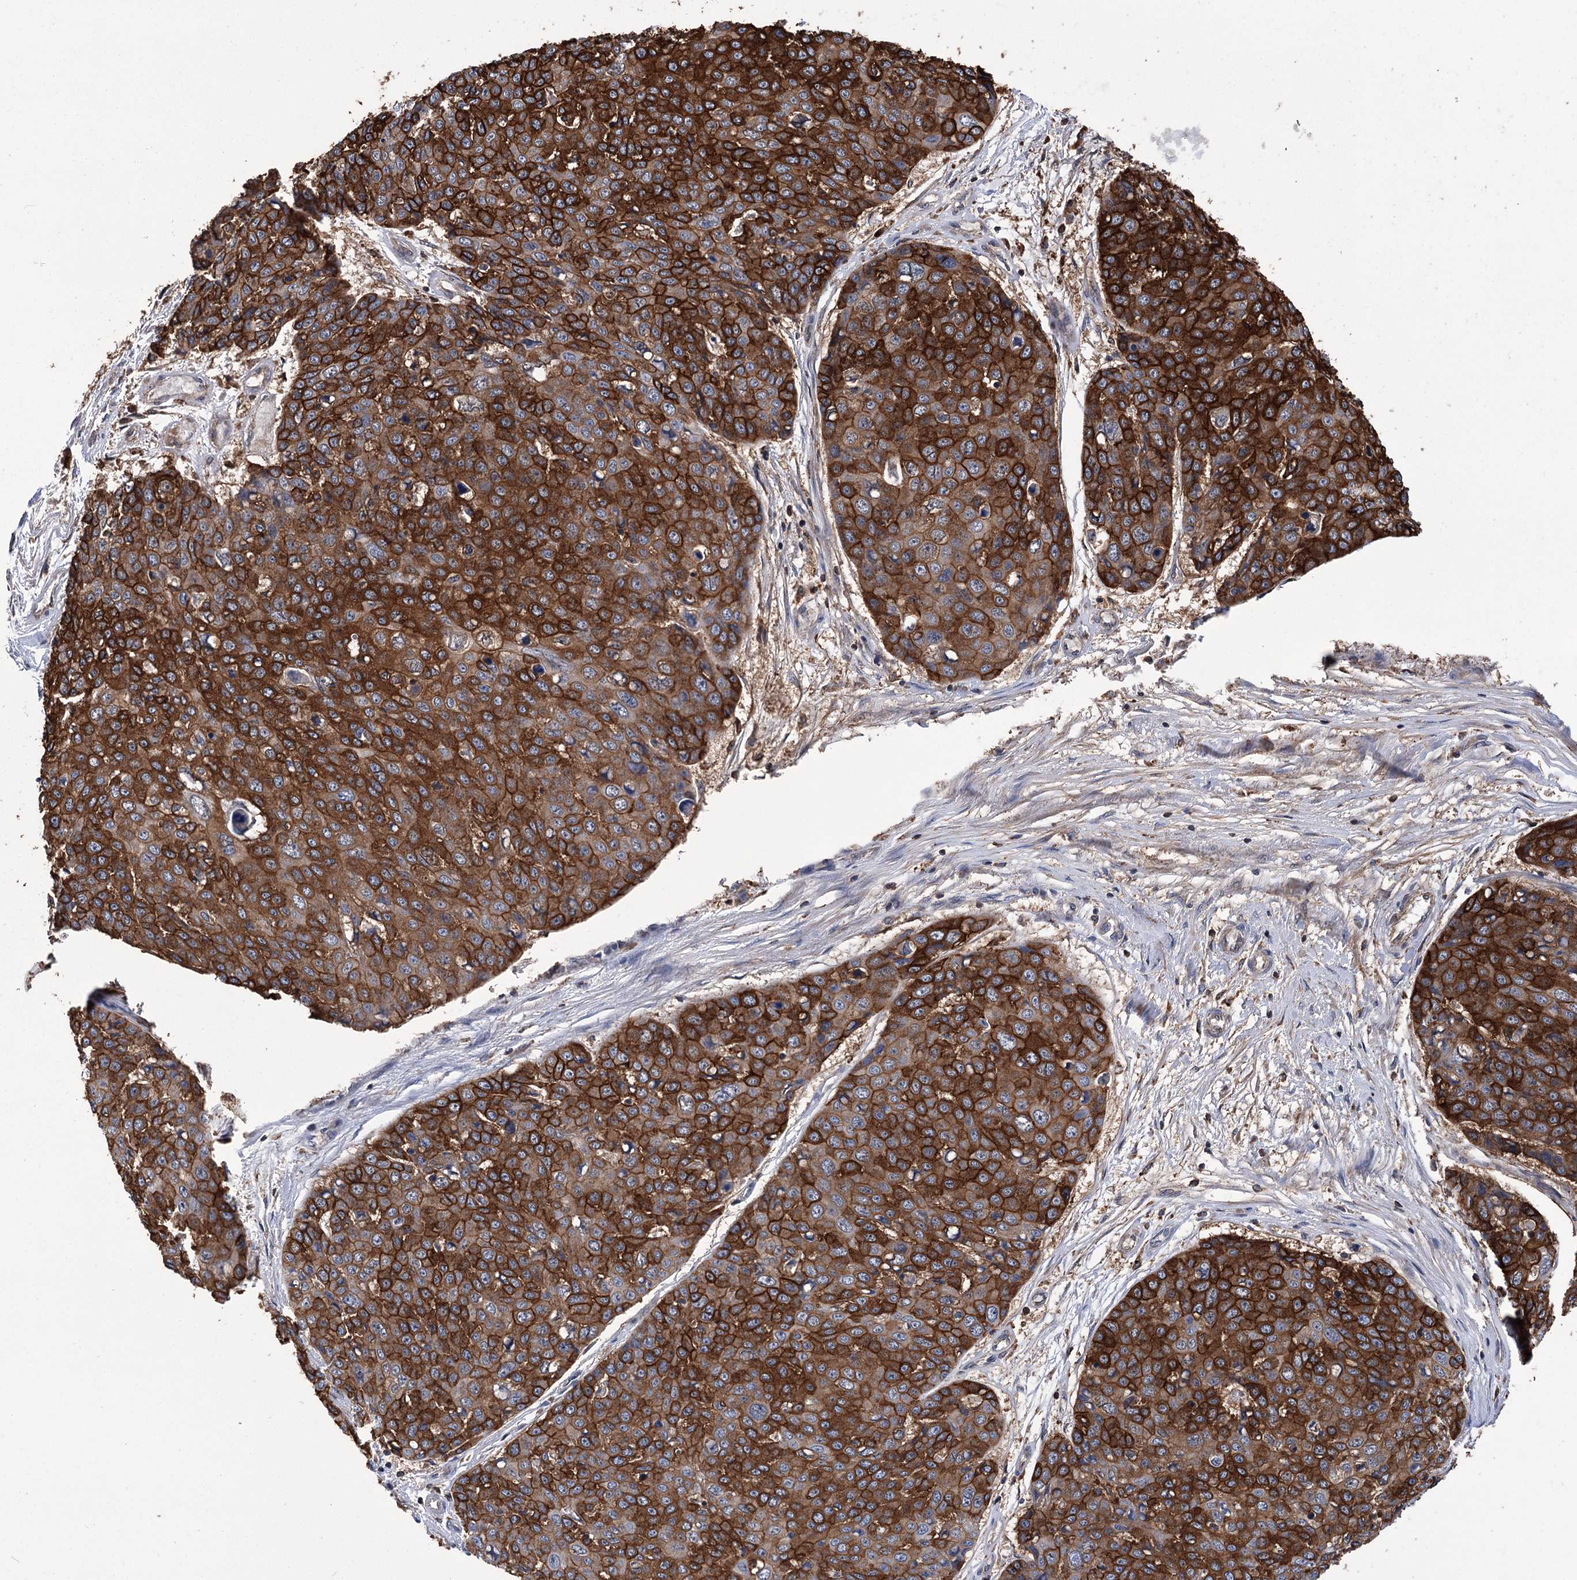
{"staining": {"intensity": "strong", "quantity": ">75%", "location": "cytoplasmic/membranous"}, "tissue": "skin cancer", "cell_type": "Tumor cells", "image_type": "cancer", "snomed": [{"axis": "morphology", "description": "Squamous cell carcinoma, NOS"}, {"axis": "topography", "description": "Skin"}], "caption": "This photomicrograph reveals skin cancer (squamous cell carcinoma) stained with immunohistochemistry (IHC) to label a protein in brown. The cytoplasmic/membranous of tumor cells show strong positivity for the protein. Nuclei are counter-stained blue.", "gene": "DPP3", "patient": {"sex": "male", "age": 71}}